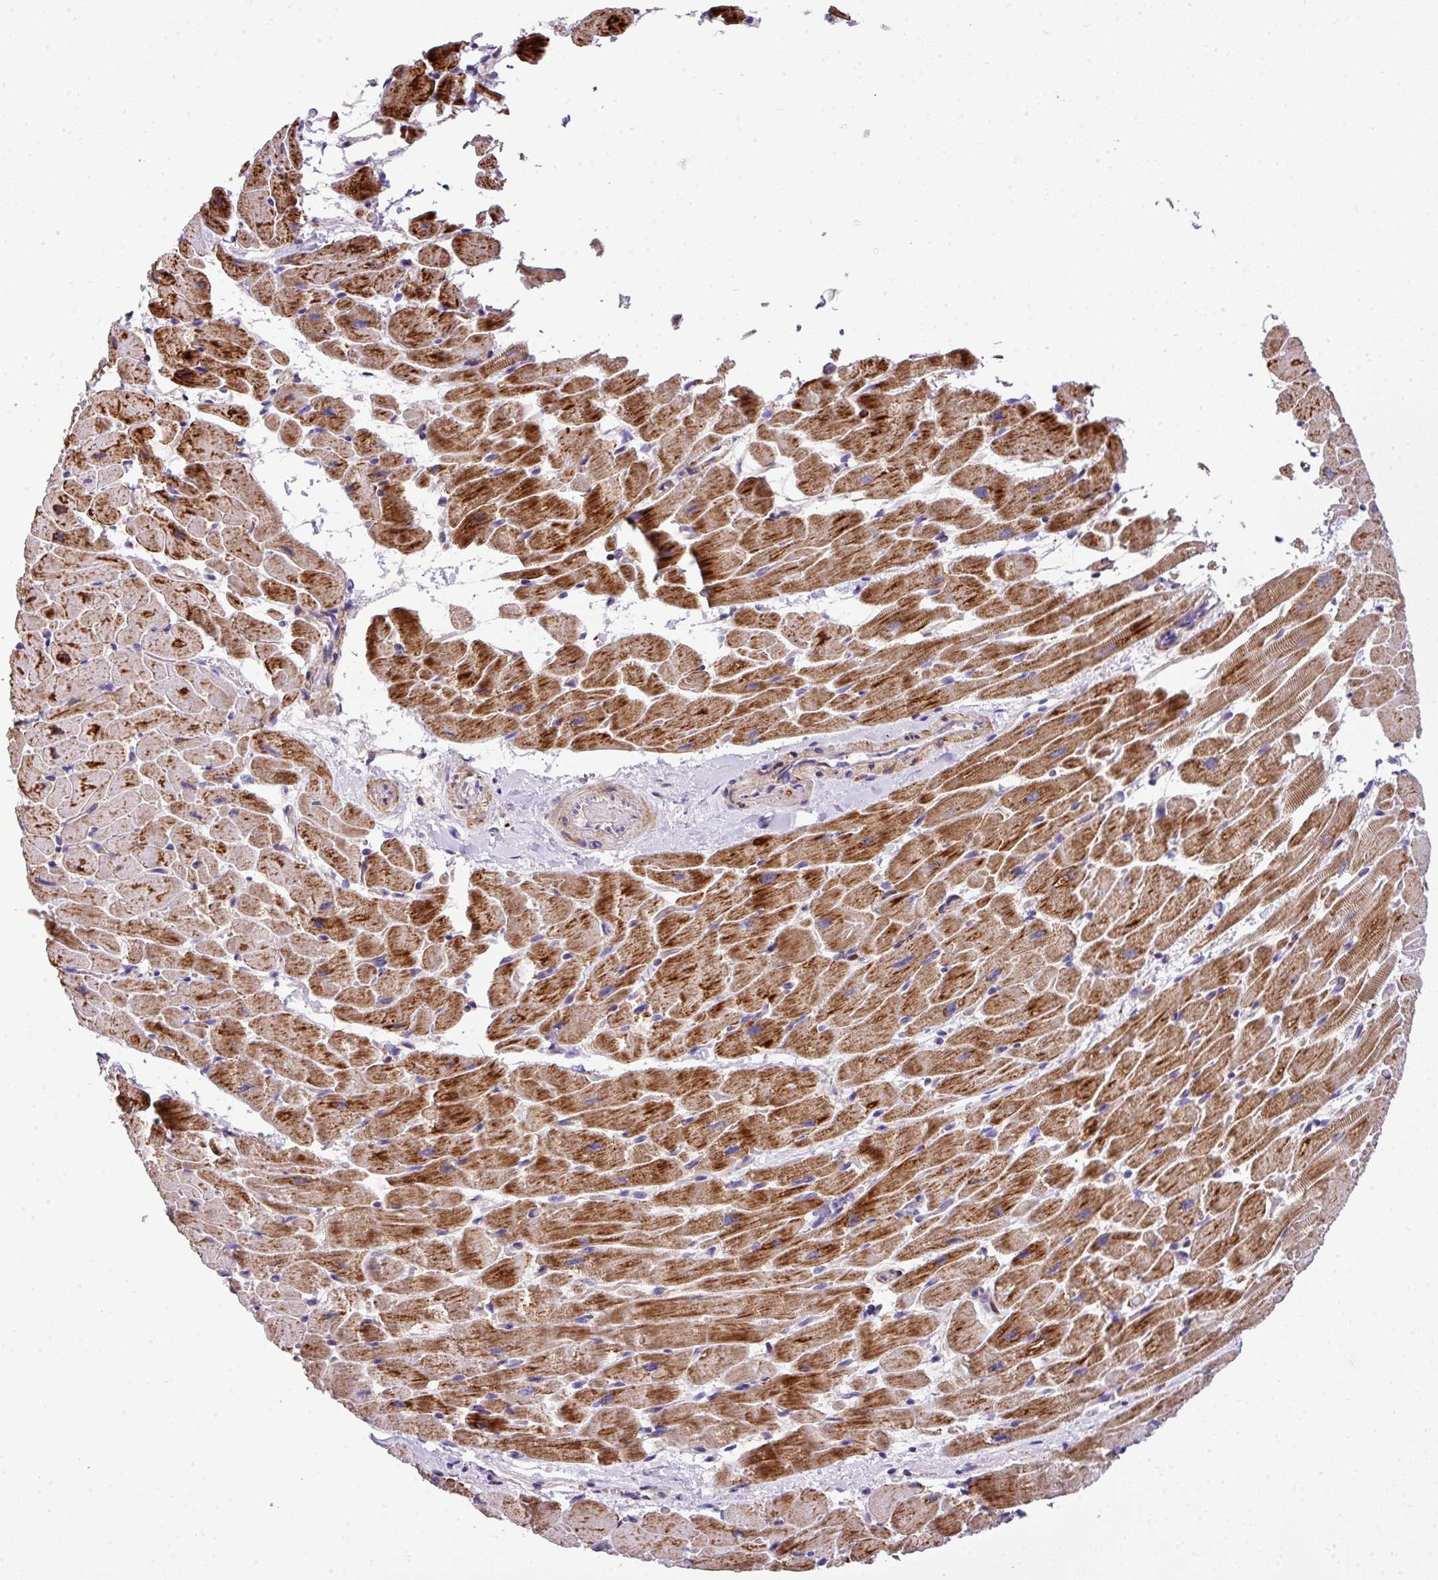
{"staining": {"intensity": "strong", "quantity": ">75%", "location": "cytoplasmic/membranous"}, "tissue": "heart muscle", "cell_type": "Cardiomyocytes", "image_type": "normal", "snomed": [{"axis": "morphology", "description": "Normal tissue, NOS"}, {"axis": "topography", "description": "Heart"}], "caption": "DAB (3,3'-diaminobenzidine) immunohistochemical staining of benign heart muscle shows strong cytoplasmic/membranous protein staining in approximately >75% of cardiomyocytes. The staining was performed using DAB (3,3'-diaminobenzidine), with brown indicating positive protein expression. Nuclei are stained blue with hematoxylin.", "gene": "ANXA2R", "patient": {"sex": "male", "age": 37}}